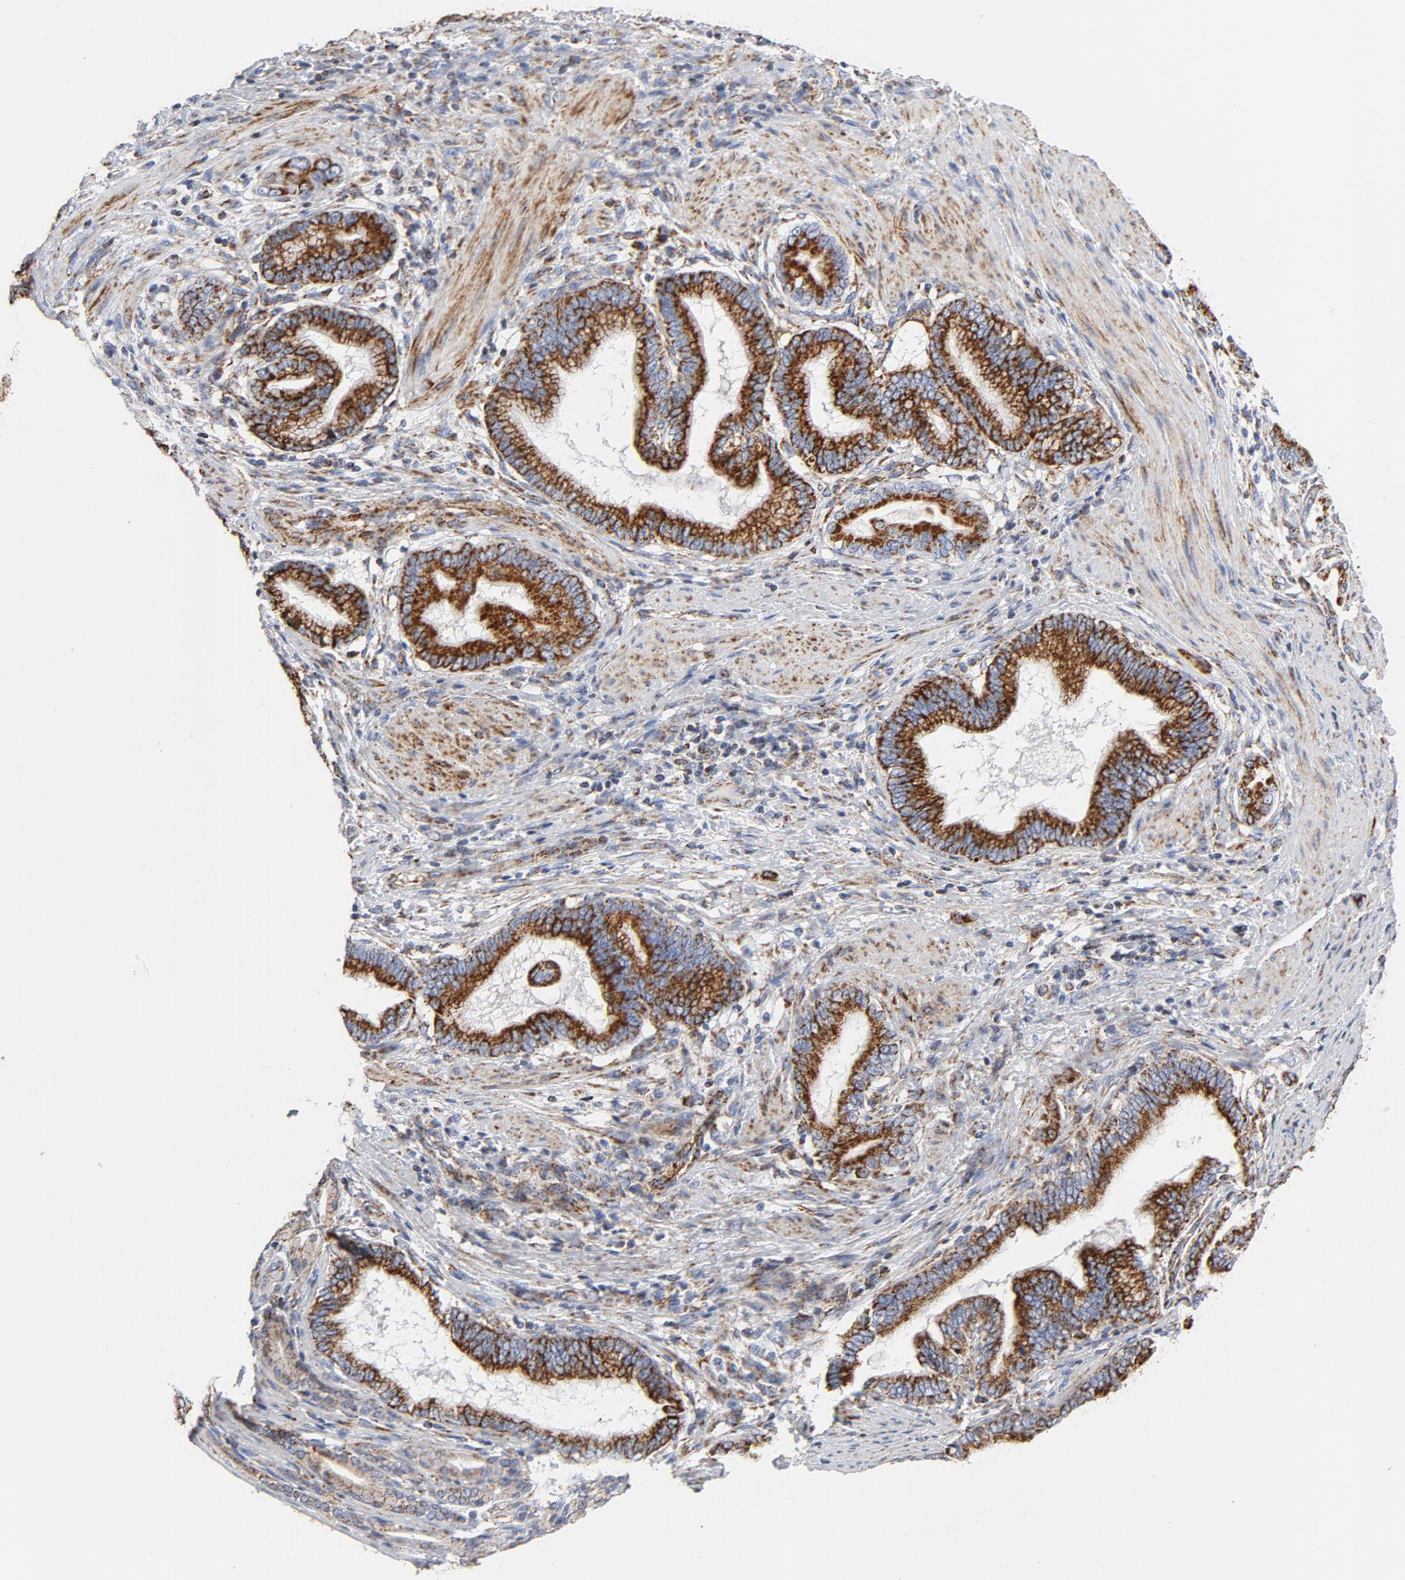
{"staining": {"intensity": "strong", "quantity": ">75%", "location": "cytoplasmic/membranous"}, "tissue": "pancreatic cancer", "cell_type": "Tumor cells", "image_type": "cancer", "snomed": [{"axis": "morphology", "description": "Adenocarcinoma, NOS"}, {"axis": "topography", "description": "Pancreas"}], "caption": "Strong cytoplasmic/membranous positivity is seen in approximately >75% of tumor cells in pancreatic adenocarcinoma. The staining was performed using DAB (3,3'-diaminobenzidine) to visualize the protein expression in brown, while the nuclei were stained in blue with hematoxylin (Magnification: 20x).", "gene": "CYCS", "patient": {"sex": "female", "age": 64}}